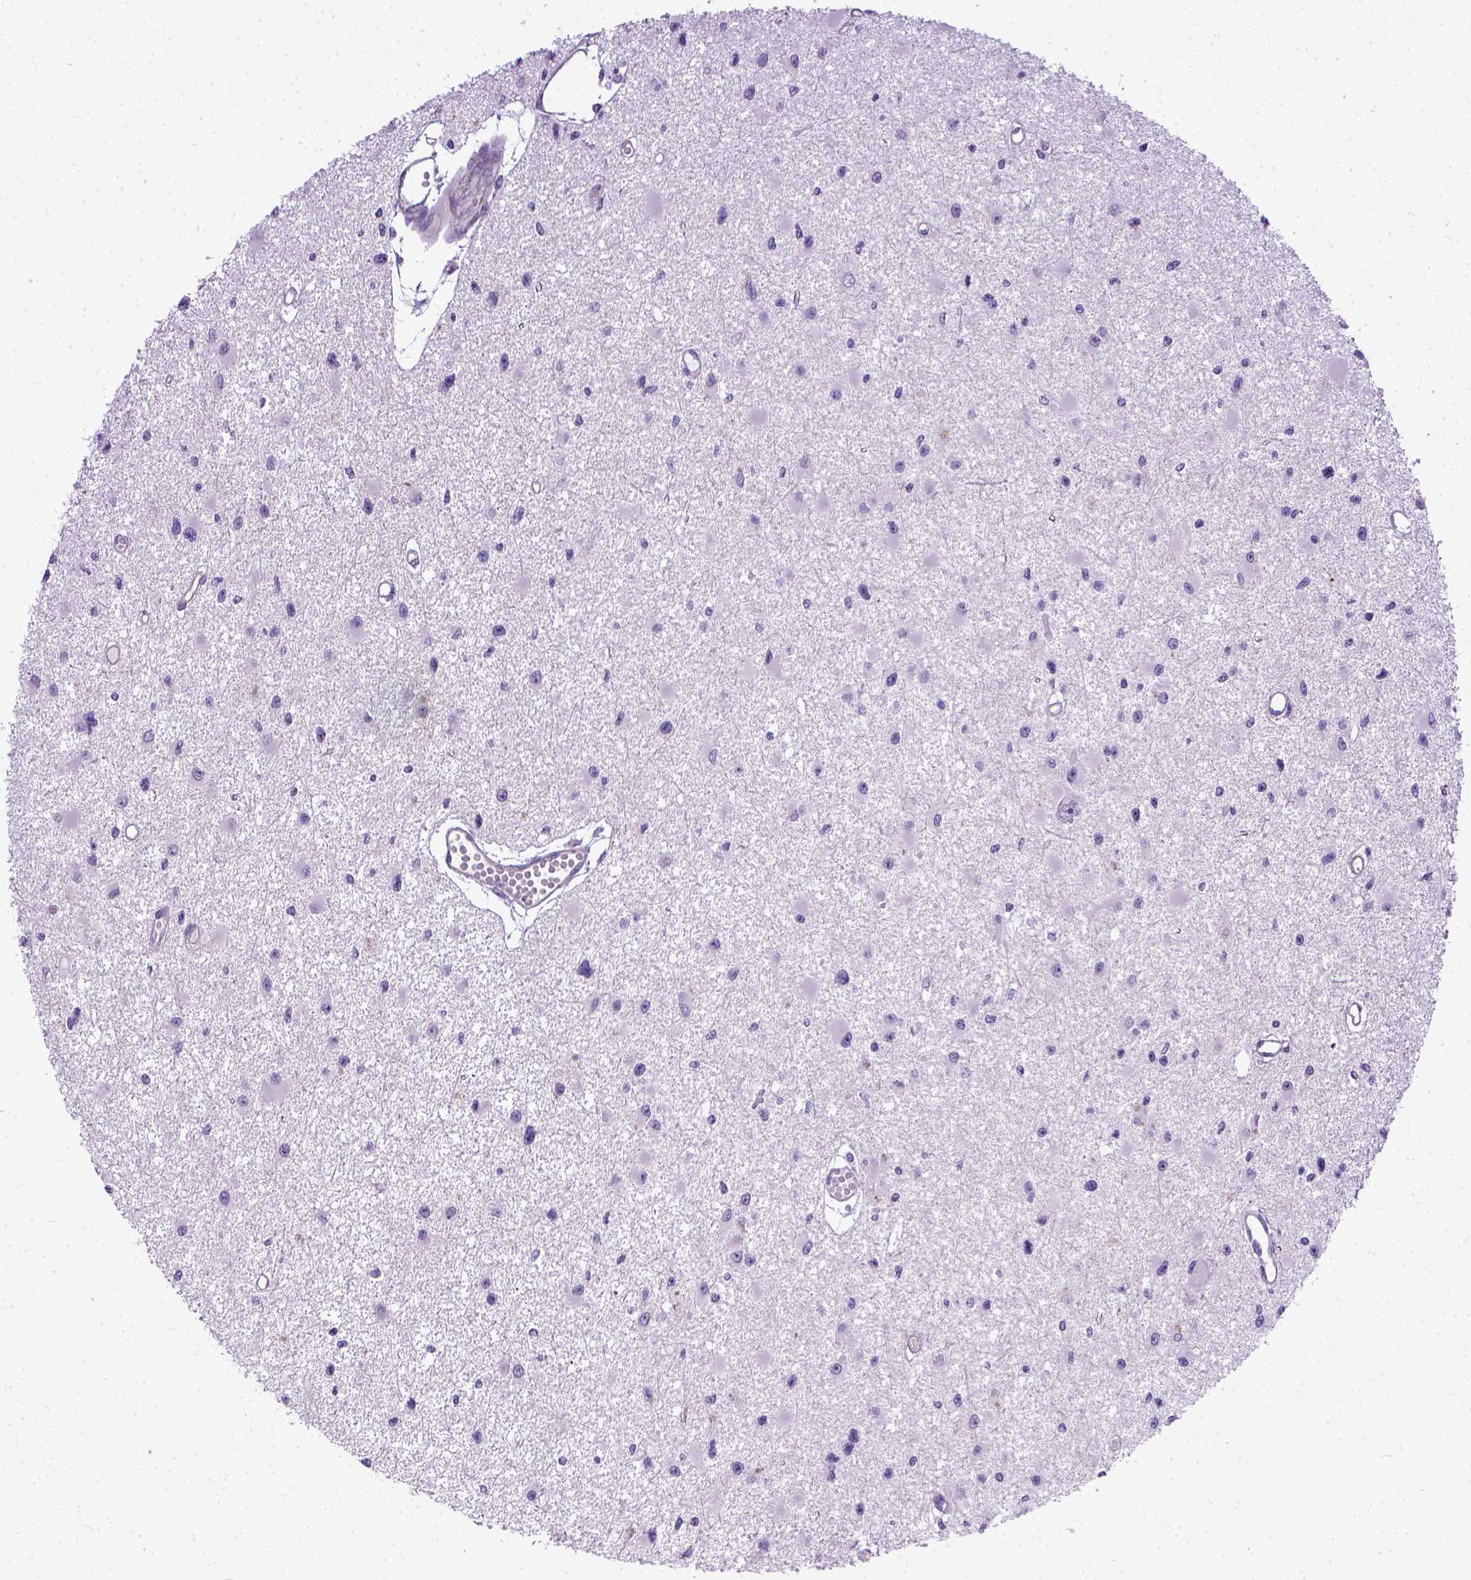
{"staining": {"intensity": "negative", "quantity": "none", "location": "none"}, "tissue": "glioma", "cell_type": "Tumor cells", "image_type": "cancer", "snomed": [{"axis": "morphology", "description": "Glioma, malignant, High grade"}, {"axis": "topography", "description": "Brain"}], "caption": "Tumor cells are negative for protein expression in human malignant glioma (high-grade).", "gene": "ADGRF1", "patient": {"sex": "male", "age": 54}}